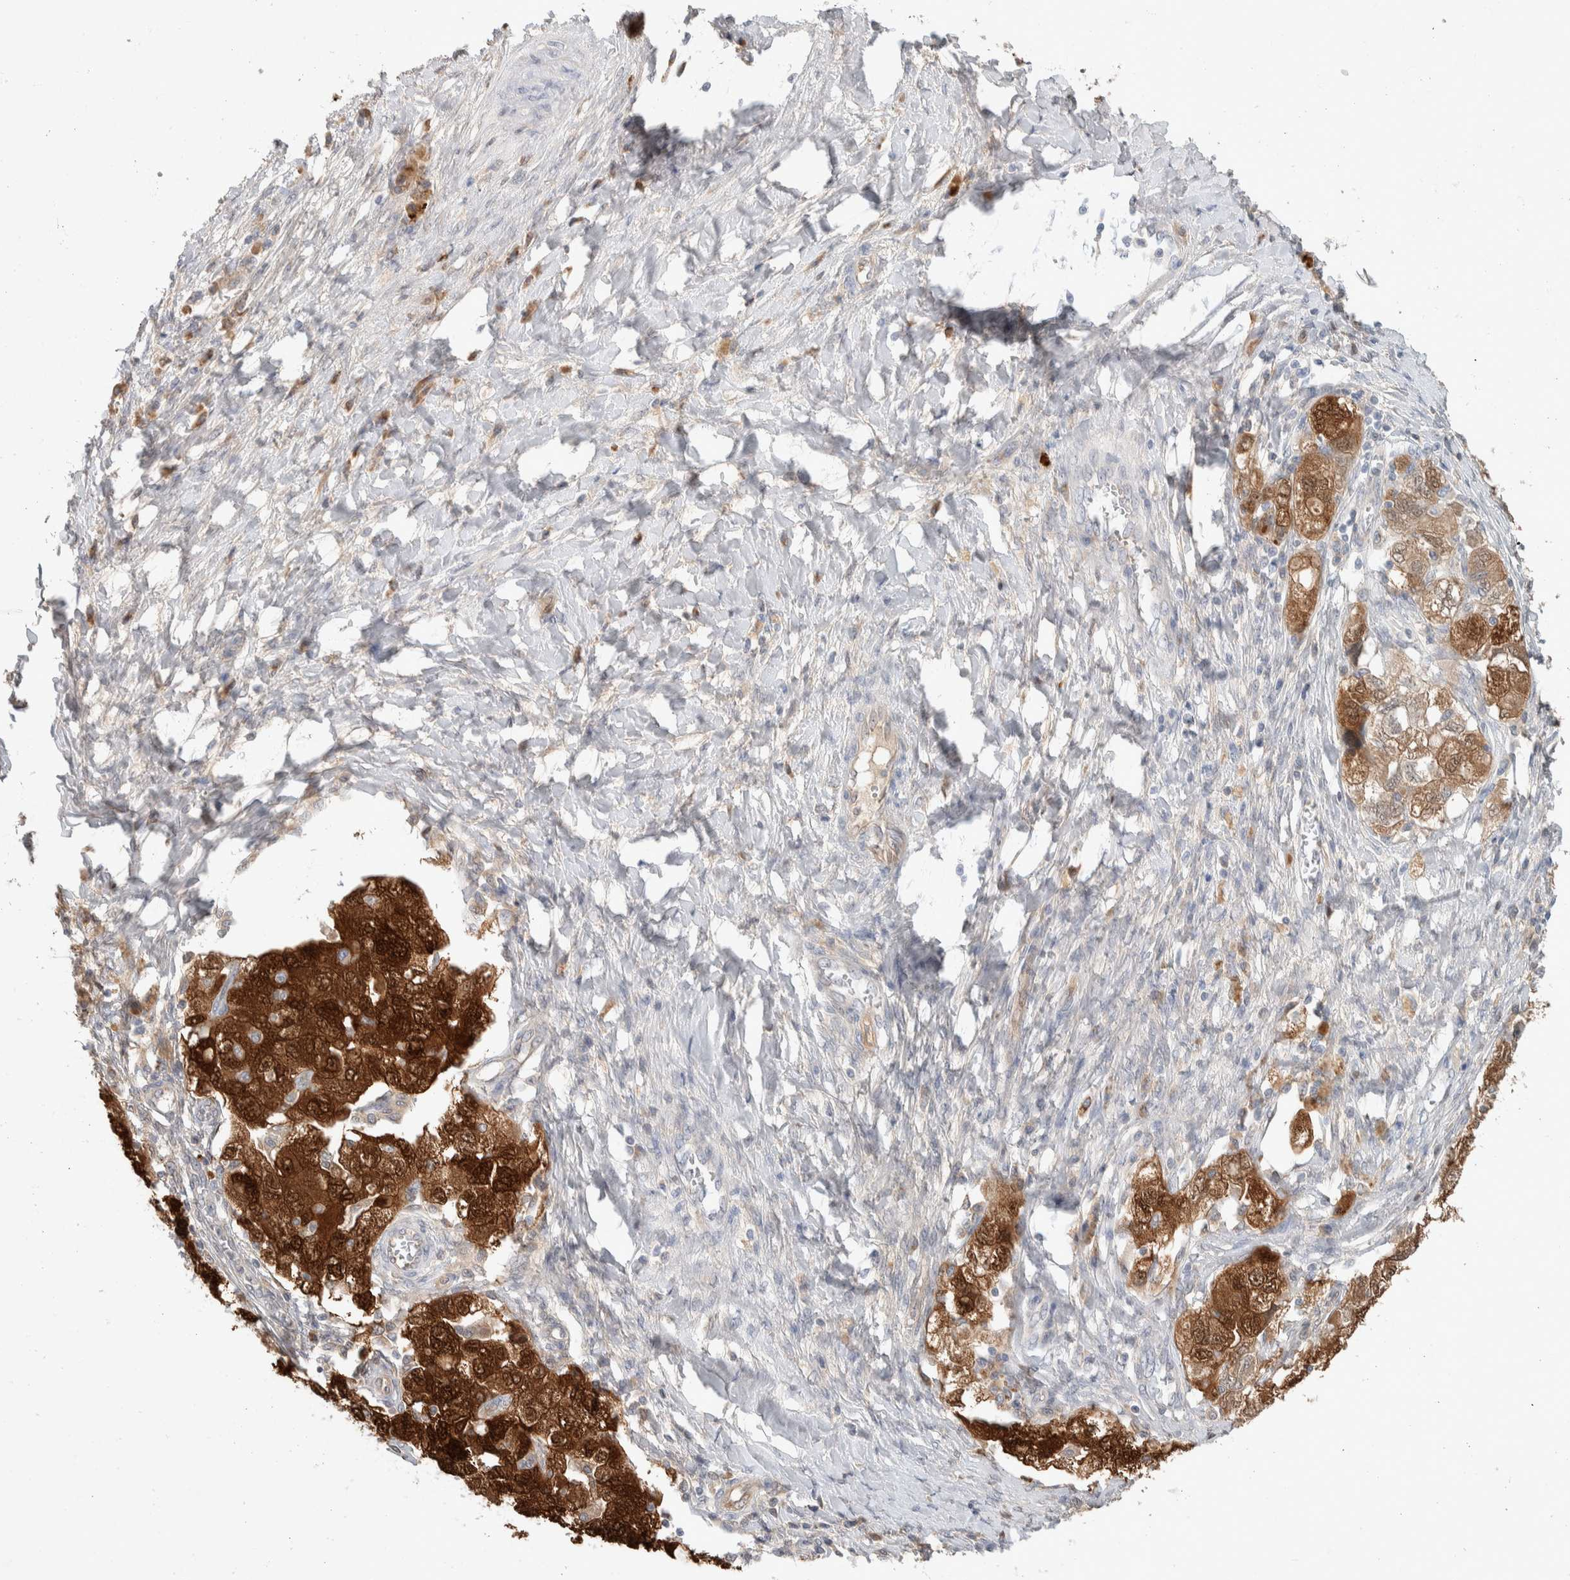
{"staining": {"intensity": "strong", "quantity": ">75%", "location": "cytoplasmic/membranous,nuclear"}, "tissue": "ovarian cancer", "cell_type": "Tumor cells", "image_type": "cancer", "snomed": [{"axis": "morphology", "description": "Carcinoma, NOS"}, {"axis": "morphology", "description": "Cystadenocarcinoma, serous, NOS"}, {"axis": "topography", "description": "Ovary"}], "caption": "Immunohistochemical staining of human serous cystadenocarcinoma (ovarian) demonstrates strong cytoplasmic/membranous and nuclear protein staining in about >75% of tumor cells.", "gene": "DEPTOR", "patient": {"sex": "female", "age": 69}}